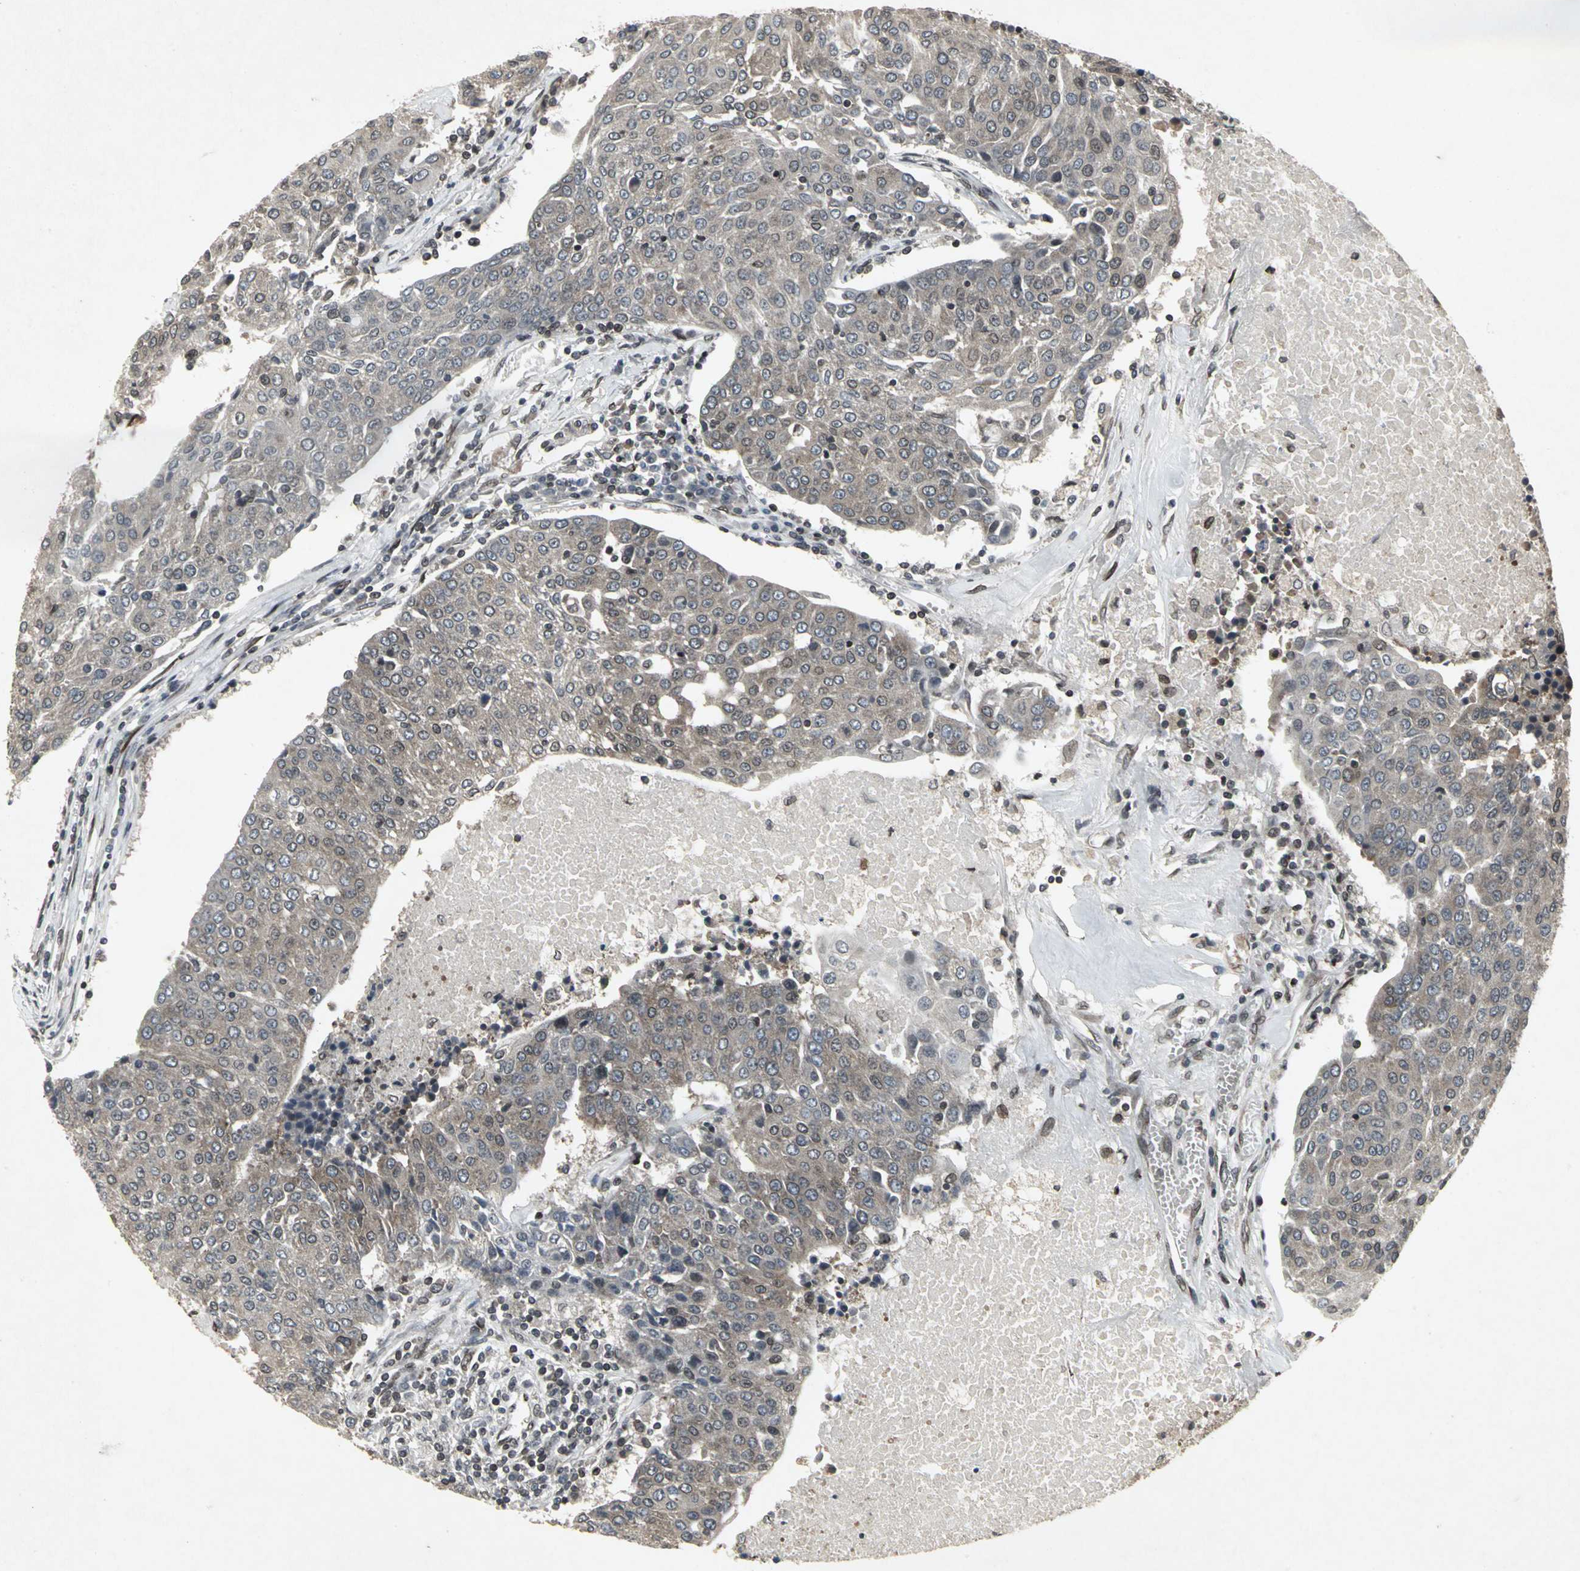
{"staining": {"intensity": "weak", "quantity": "25%-75%", "location": "cytoplasmic/membranous"}, "tissue": "urothelial cancer", "cell_type": "Tumor cells", "image_type": "cancer", "snomed": [{"axis": "morphology", "description": "Urothelial carcinoma, High grade"}, {"axis": "topography", "description": "Urinary bladder"}], "caption": "There is low levels of weak cytoplasmic/membranous staining in tumor cells of urothelial cancer, as demonstrated by immunohistochemical staining (brown color).", "gene": "SH2B3", "patient": {"sex": "female", "age": 85}}